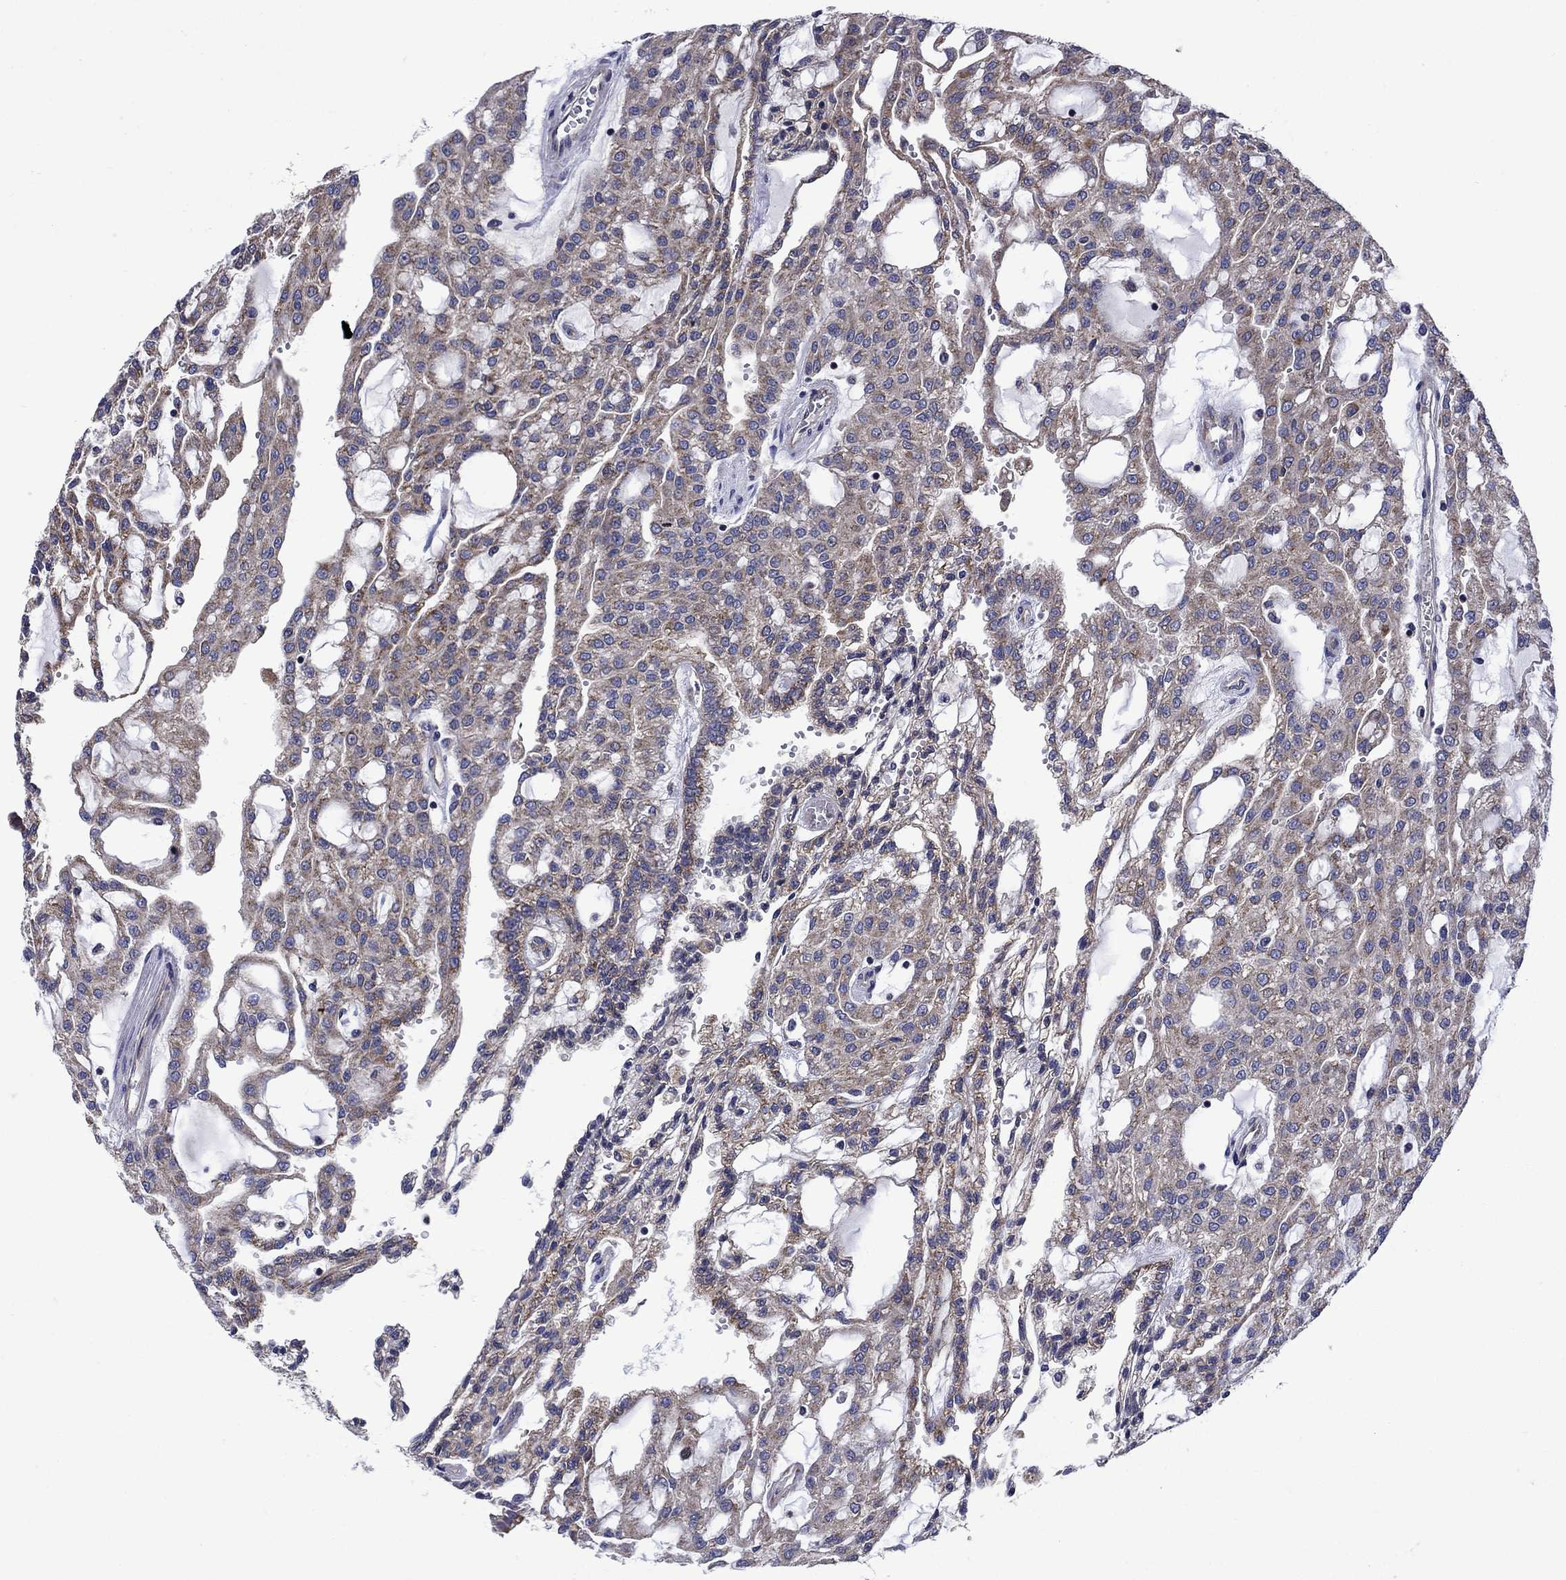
{"staining": {"intensity": "moderate", "quantity": "<25%", "location": "cytoplasmic/membranous"}, "tissue": "renal cancer", "cell_type": "Tumor cells", "image_type": "cancer", "snomed": [{"axis": "morphology", "description": "Adenocarcinoma, NOS"}, {"axis": "topography", "description": "Kidney"}], "caption": "Protein staining of renal cancer (adenocarcinoma) tissue shows moderate cytoplasmic/membranous staining in about <25% of tumor cells. (DAB (3,3'-diaminobenzidine) IHC, brown staining for protein, blue staining for nuclei).", "gene": "KIF22", "patient": {"sex": "male", "age": 63}}